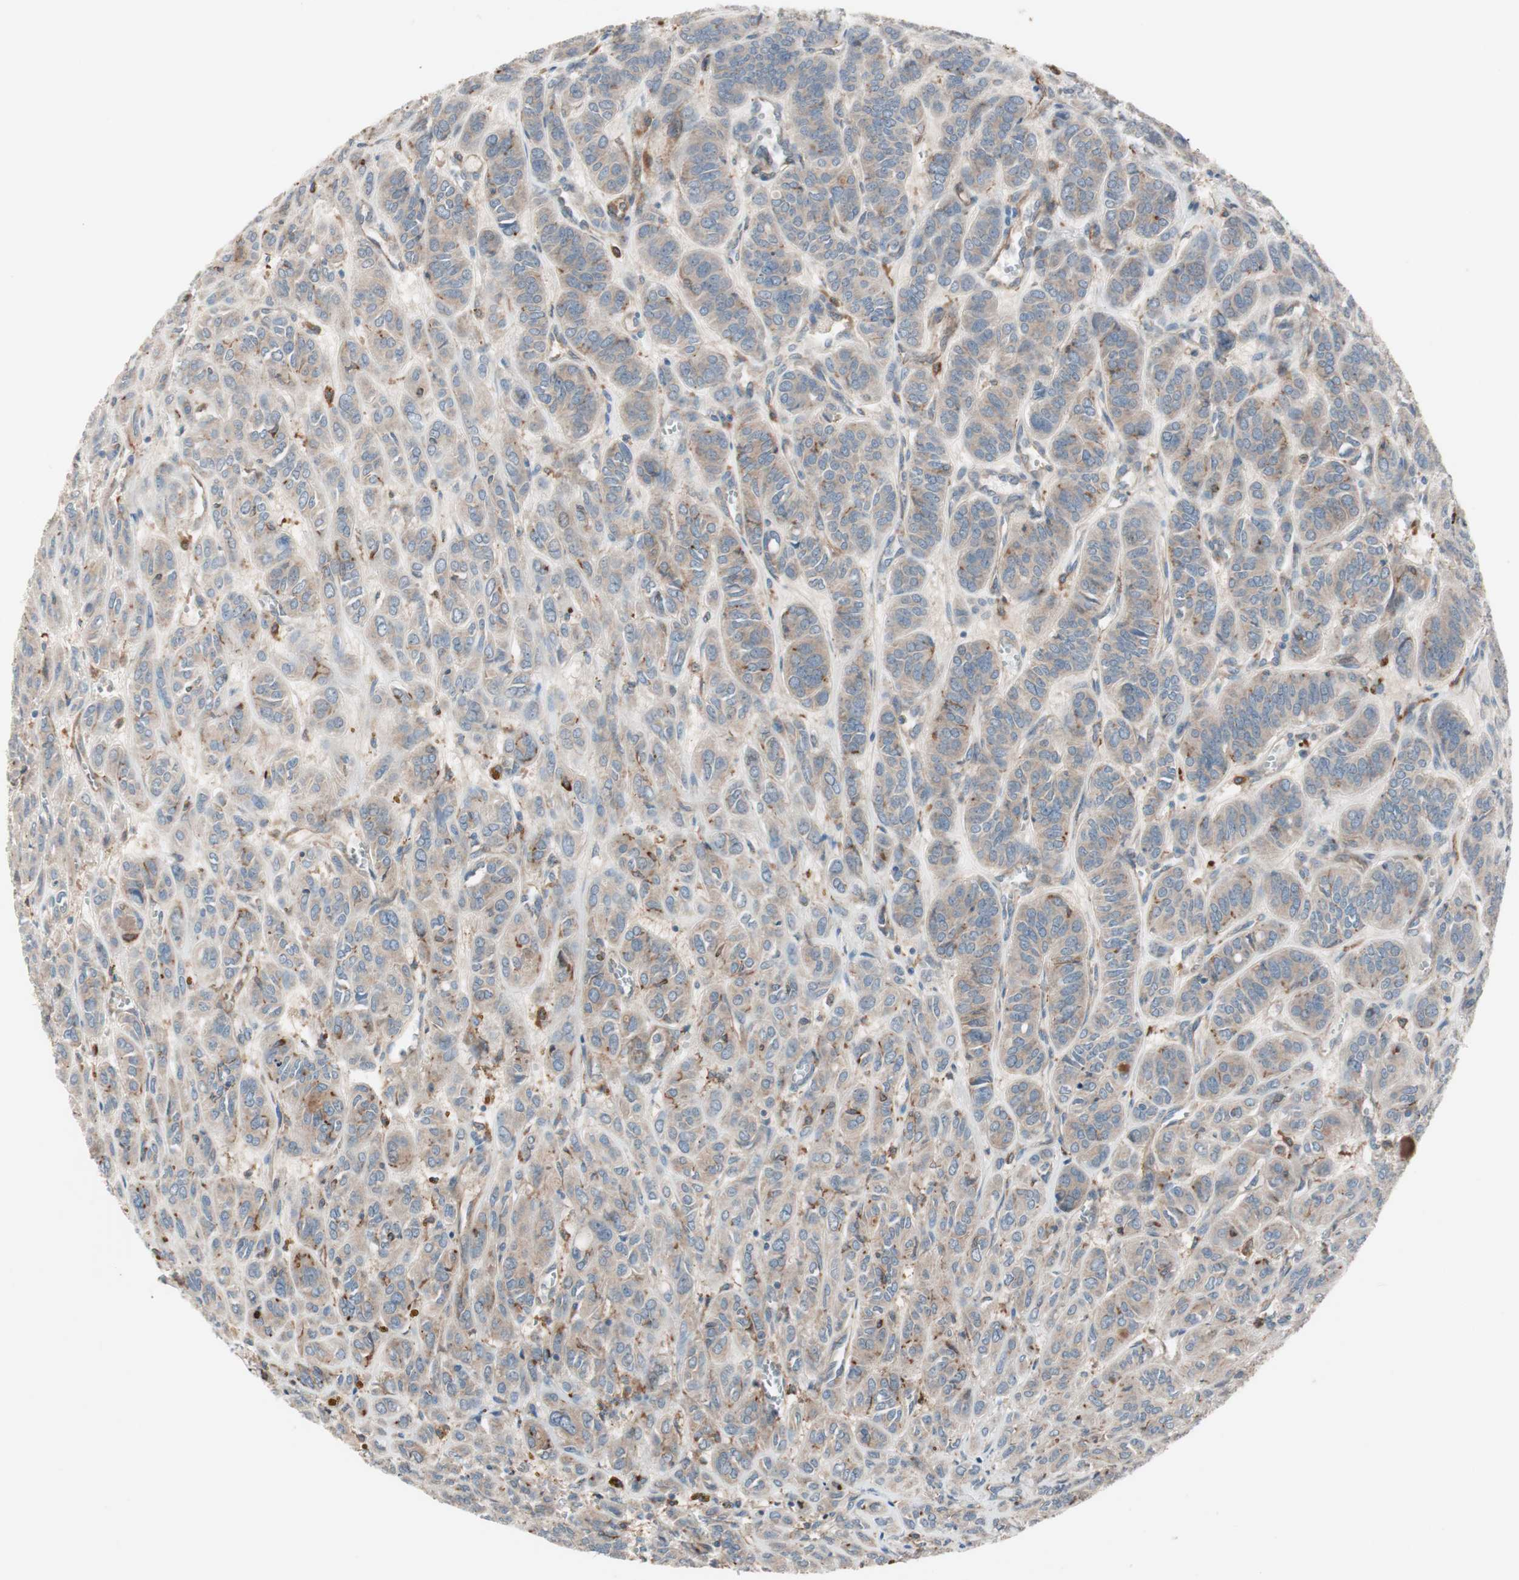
{"staining": {"intensity": "moderate", "quantity": ">75%", "location": "cytoplasmic/membranous"}, "tissue": "thyroid cancer", "cell_type": "Tumor cells", "image_type": "cancer", "snomed": [{"axis": "morphology", "description": "Follicular adenoma carcinoma, NOS"}, {"axis": "topography", "description": "Thyroid gland"}], "caption": "A micrograph showing moderate cytoplasmic/membranous positivity in about >75% of tumor cells in thyroid follicular adenoma carcinoma, as visualized by brown immunohistochemical staining.", "gene": "STAB1", "patient": {"sex": "female", "age": 71}}